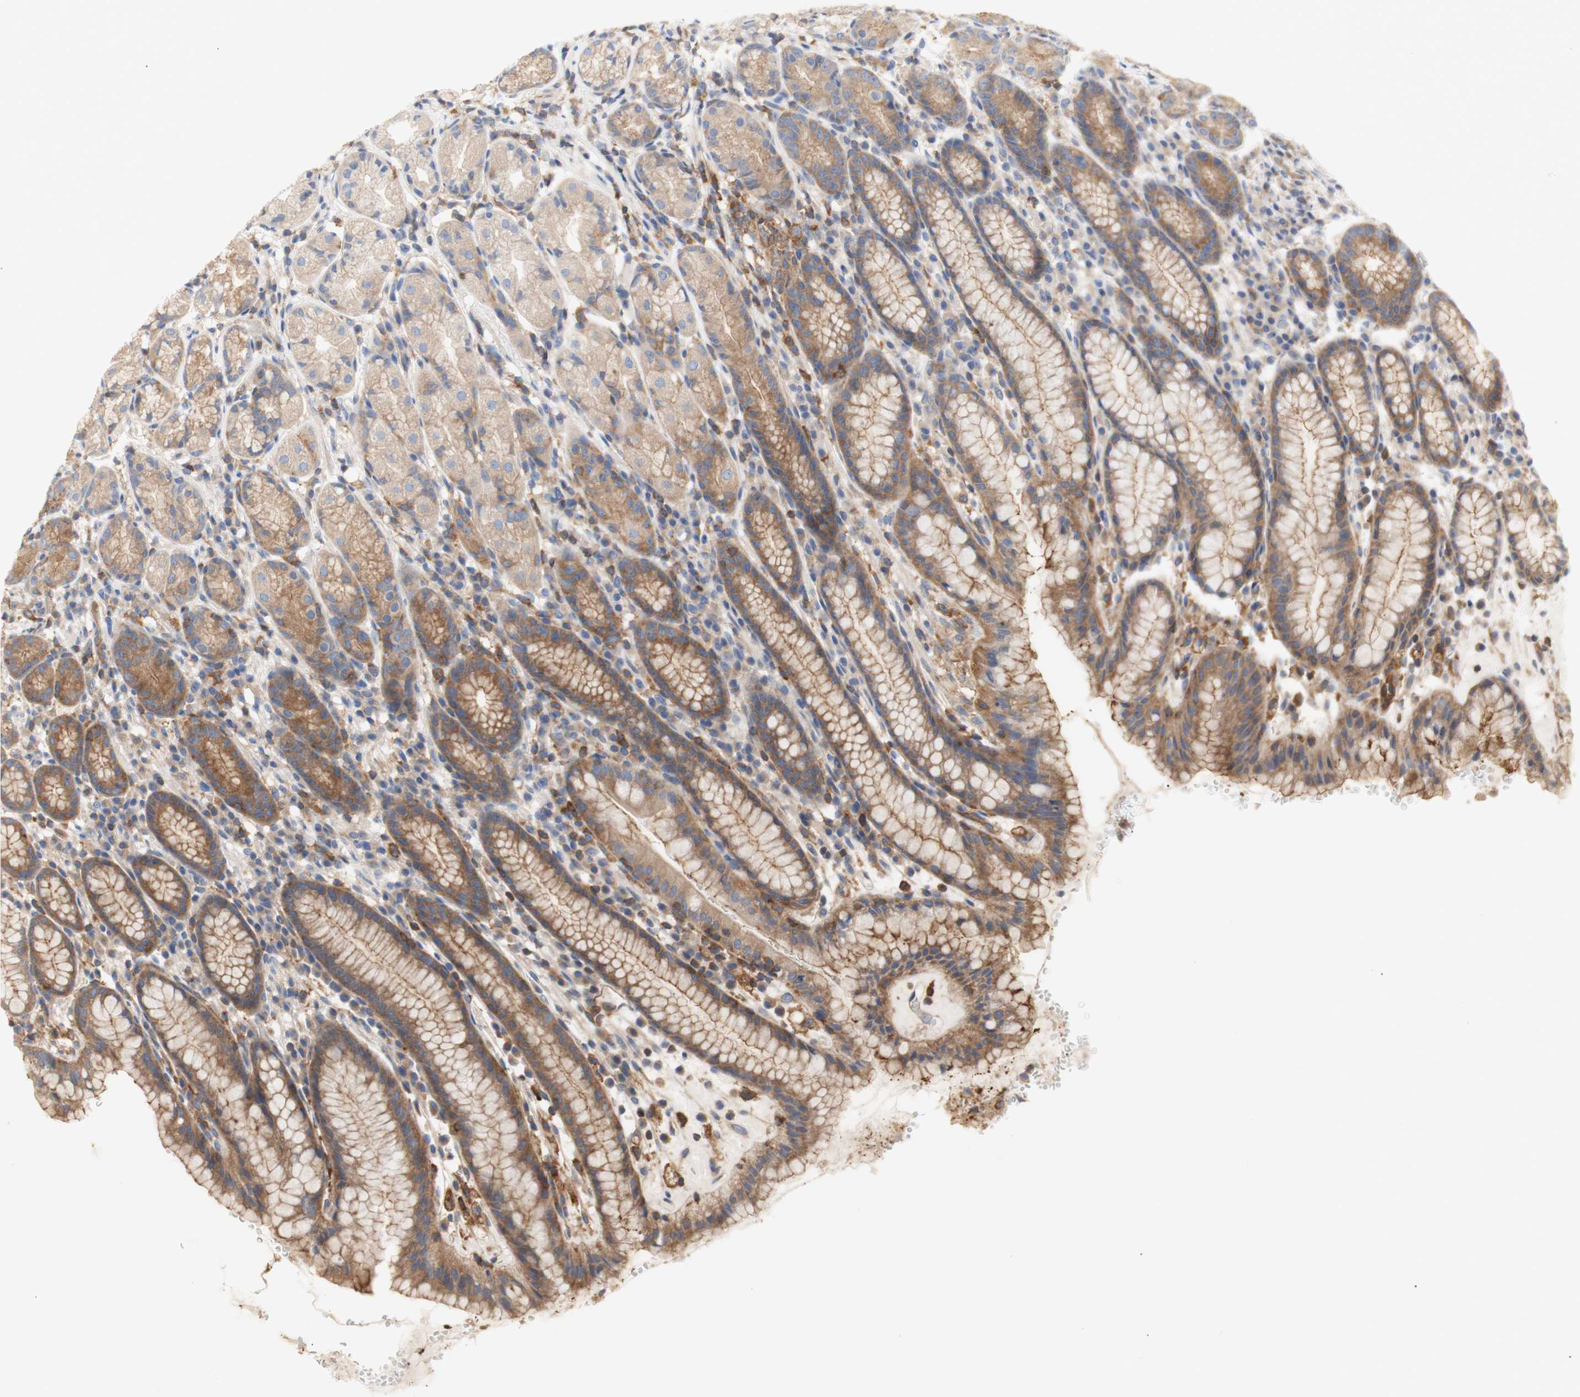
{"staining": {"intensity": "moderate", "quantity": "25%-75%", "location": "cytoplasmic/membranous"}, "tissue": "stomach", "cell_type": "Glandular cells", "image_type": "normal", "snomed": [{"axis": "morphology", "description": "Normal tissue, NOS"}, {"axis": "topography", "description": "Stomach, lower"}], "caption": "A brown stain shows moderate cytoplasmic/membranous expression of a protein in glandular cells of benign stomach. (DAB = brown stain, brightfield microscopy at high magnification).", "gene": "IKBKG", "patient": {"sex": "male", "age": 52}}